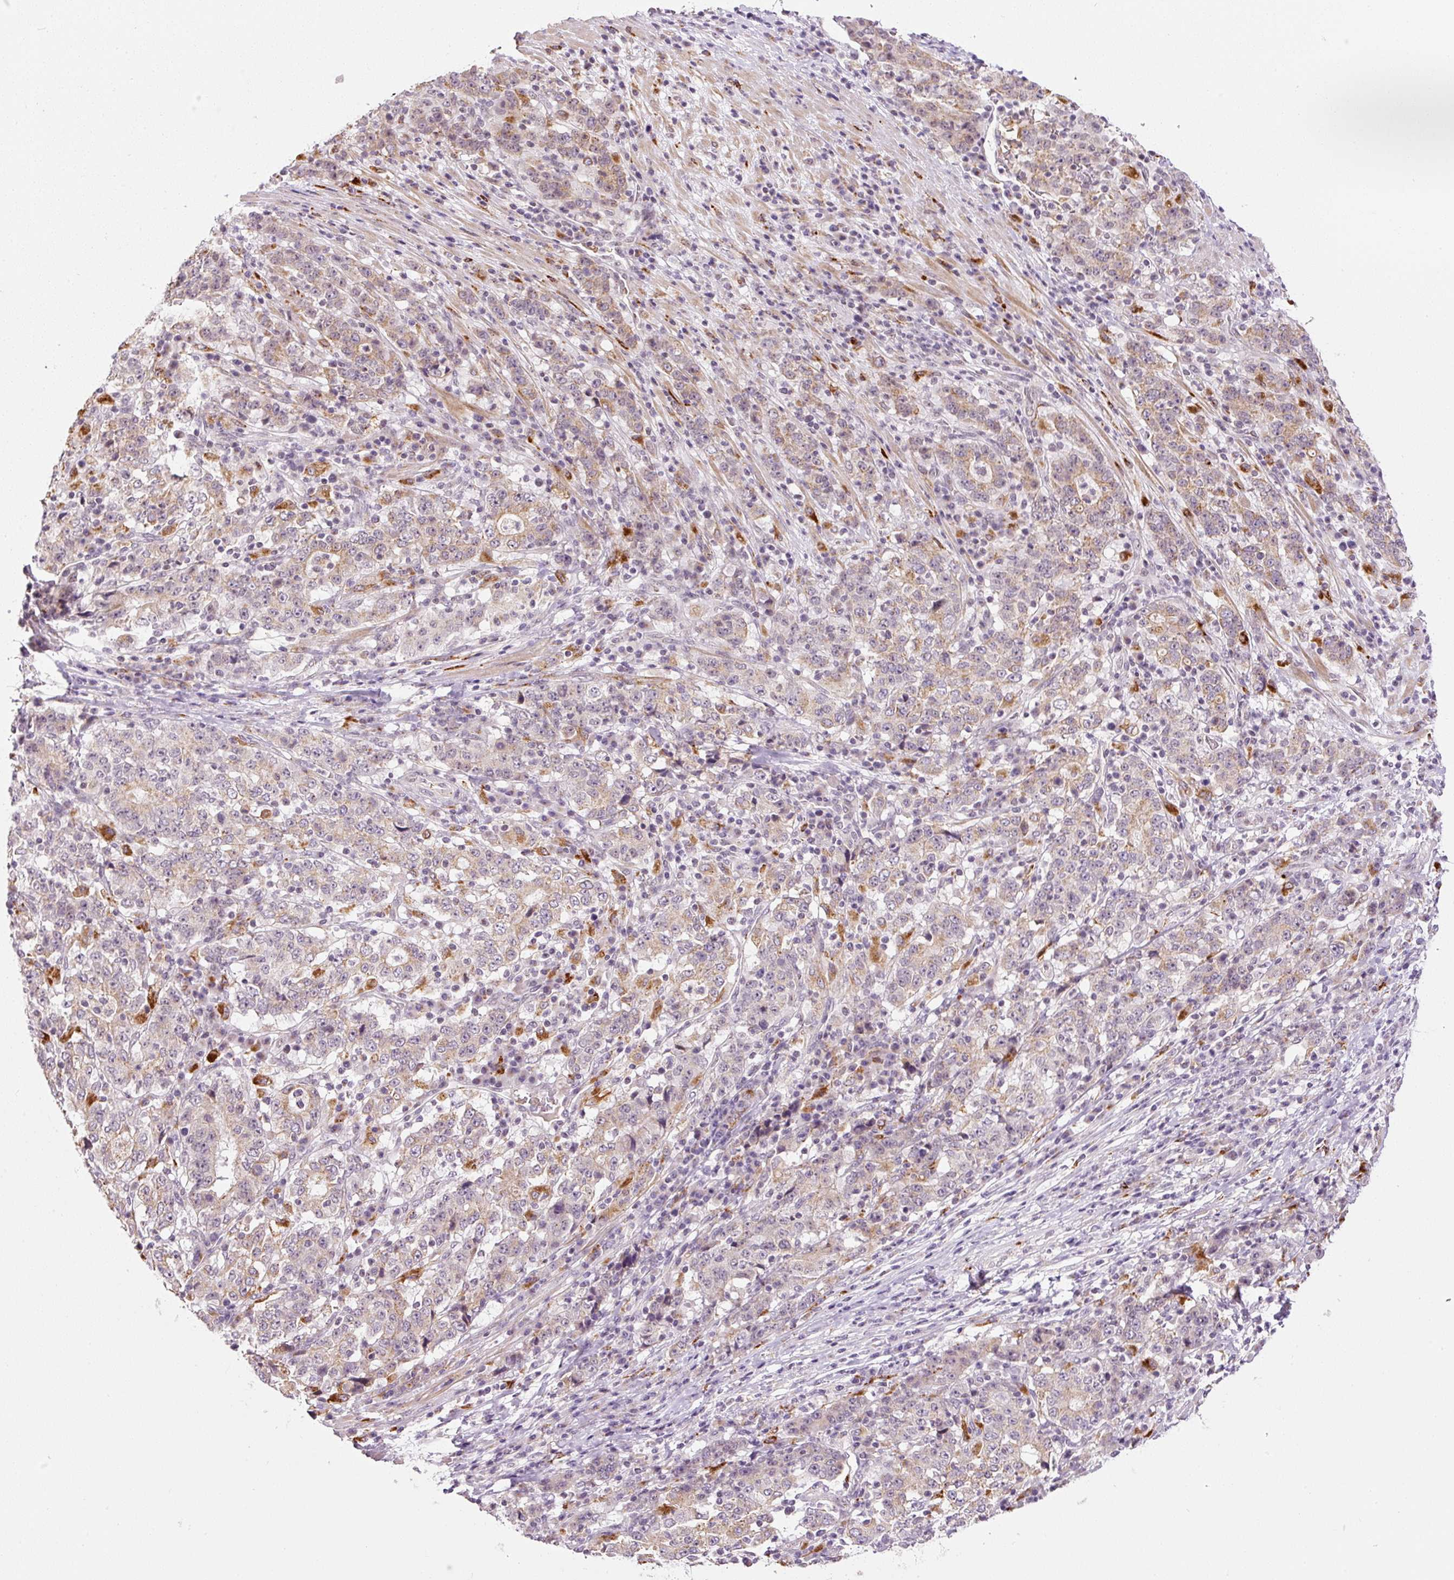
{"staining": {"intensity": "weak", "quantity": "25%-75%", "location": "cytoplasmic/membranous"}, "tissue": "stomach cancer", "cell_type": "Tumor cells", "image_type": "cancer", "snomed": [{"axis": "morphology", "description": "Adenocarcinoma, NOS"}, {"axis": "topography", "description": "Stomach"}], "caption": "IHC of human stomach cancer (adenocarcinoma) reveals low levels of weak cytoplasmic/membranous expression in approximately 25%-75% of tumor cells.", "gene": "ZNF639", "patient": {"sex": "male", "age": 59}}